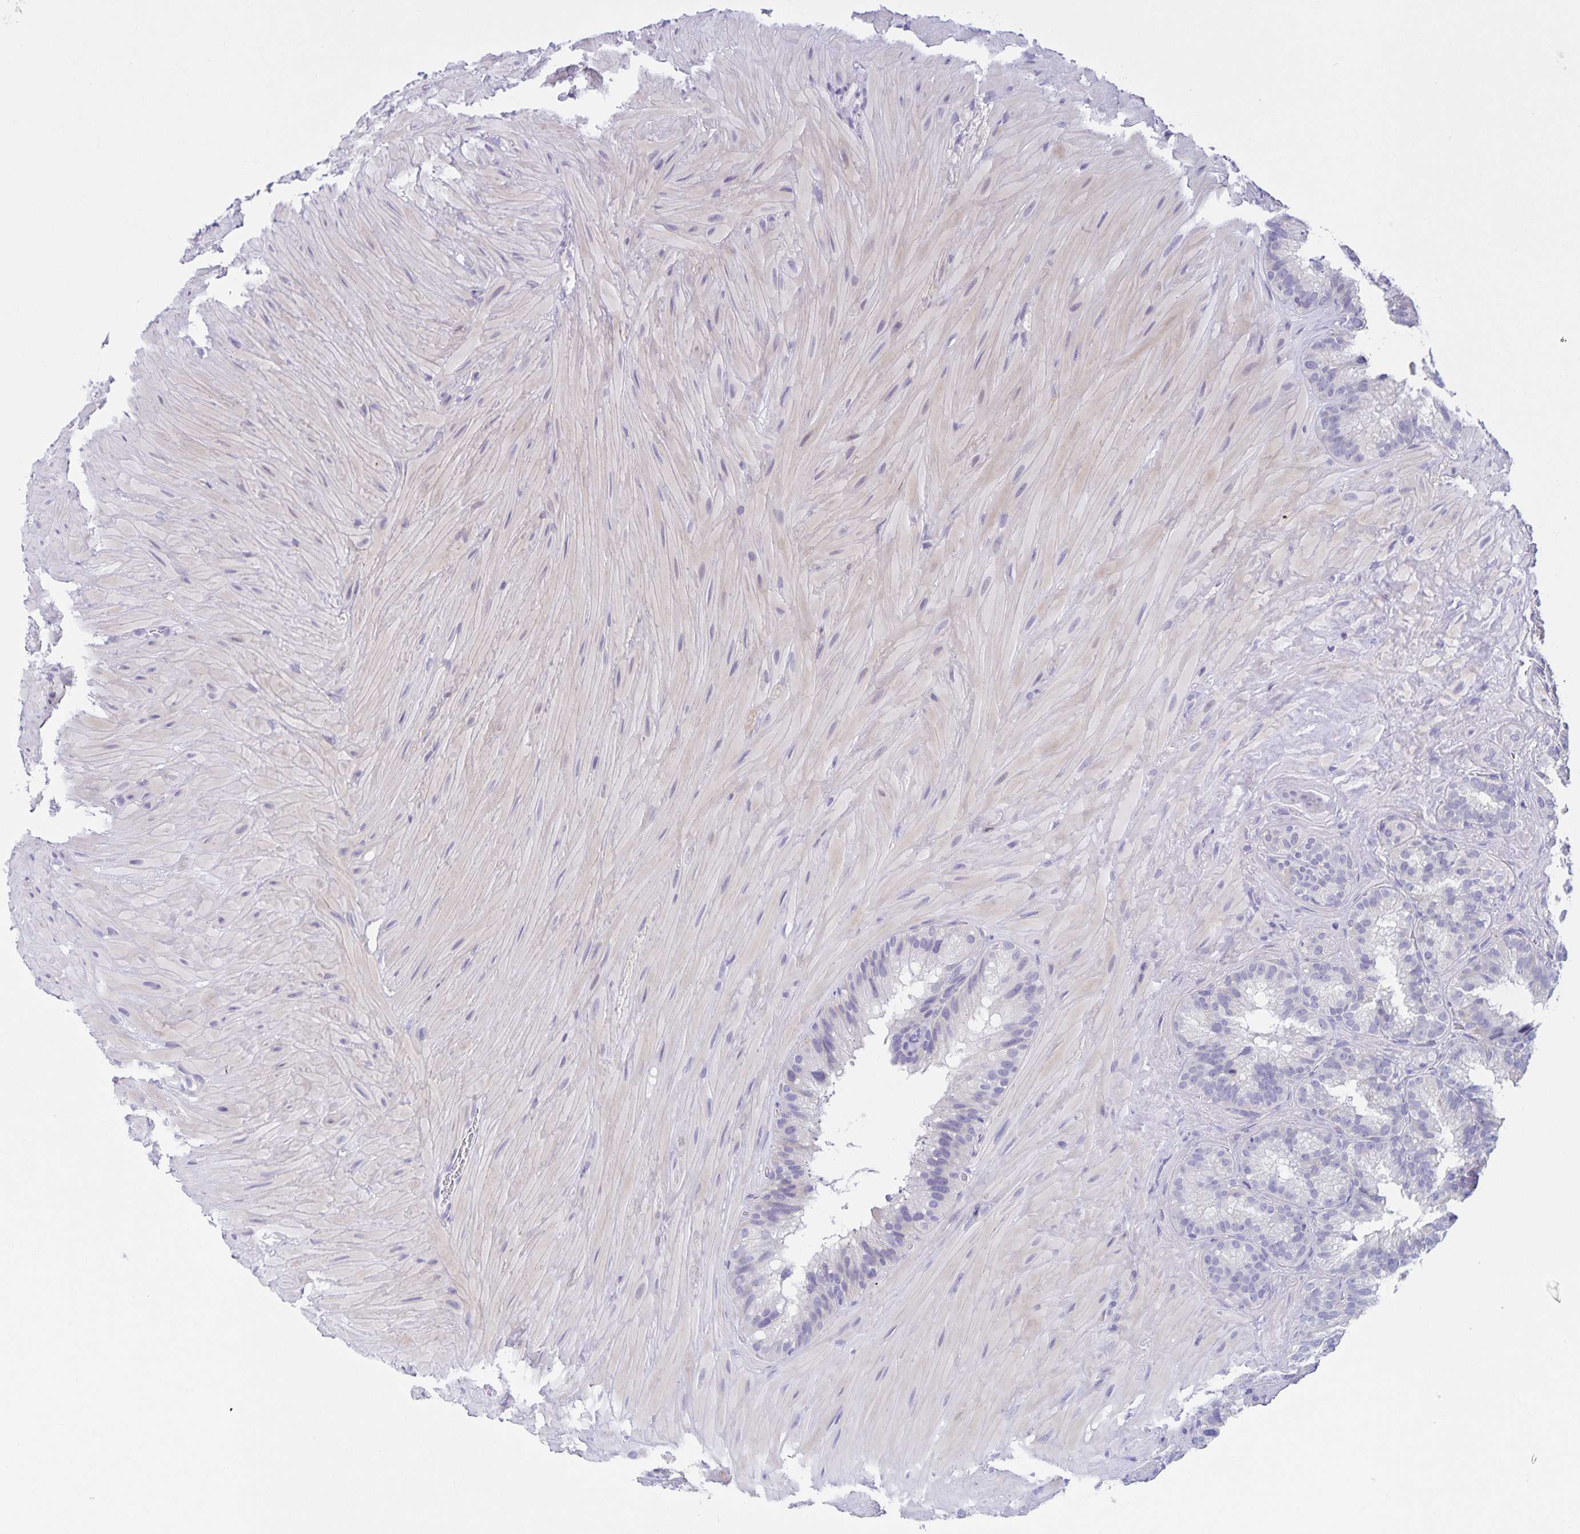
{"staining": {"intensity": "negative", "quantity": "none", "location": "none"}, "tissue": "seminal vesicle", "cell_type": "Glandular cells", "image_type": "normal", "snomed": [{"axis": "morphology", "description": "Normal tissue, NOS"}, {"axis": "topography", "description": "Seminal veicle"}], "caption": "Seminal vesicle stained for a protein using immunohistochemistry (IHC) displays no positivity glandular cells.", "gene": "DMGDH", "patient": {"sex": "male", "age": 60}}